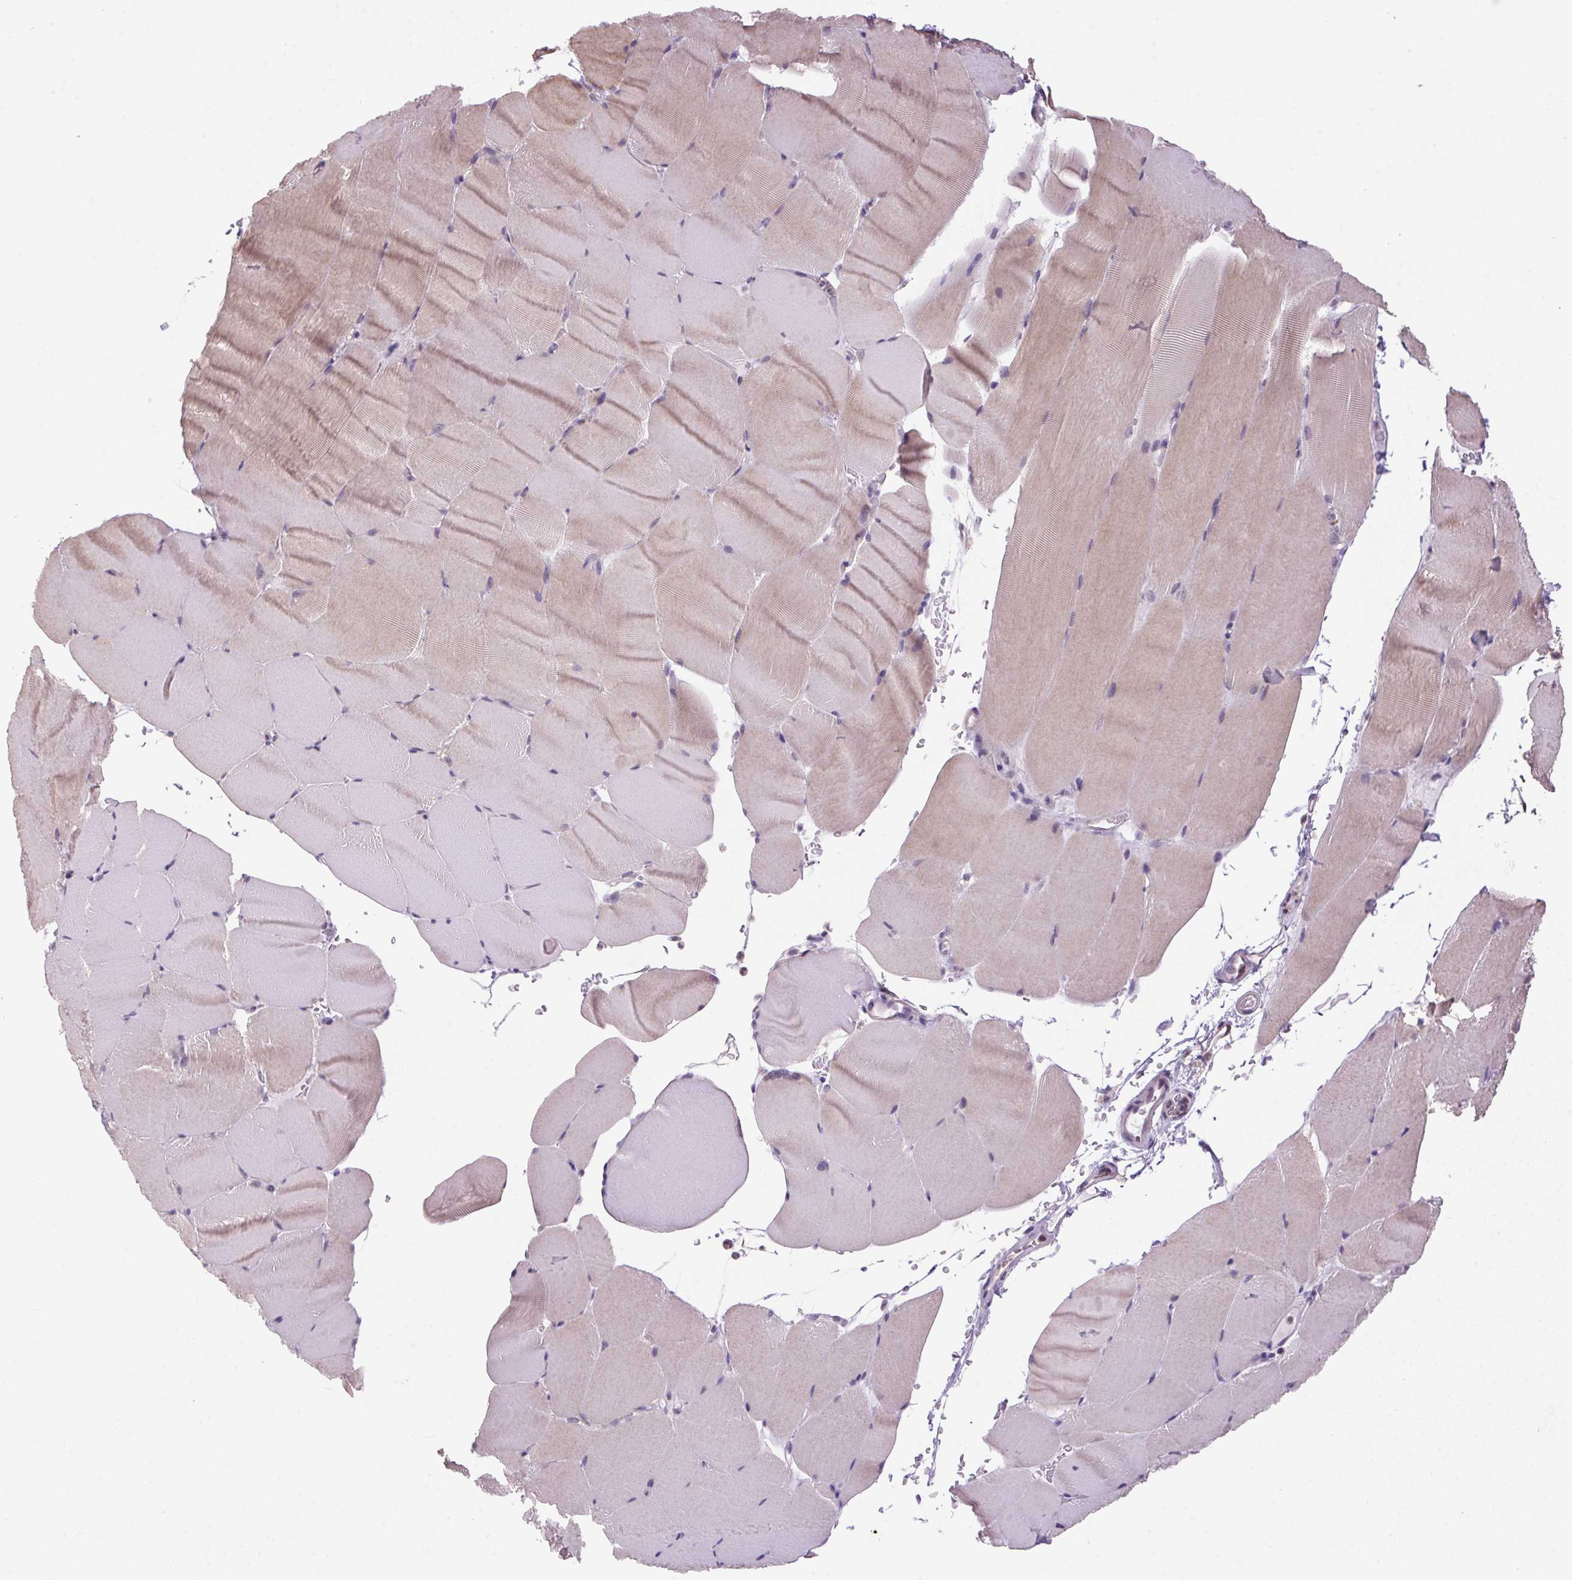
{"staining": {"intensity": "weak", "quantity": "<25%", "location": "cytoplasmic/membranous"}, "tissue": "skeletal muscle", "cell_type": "Myocytes", "image_type": "normal", "snomed": [{"axis": "morphology", "description": "Normal tissue, NOS"}, {"axis": "topography", "description": "Skeletal muscle"}], "caption": "A high-resolution photomicrograph shows immunohistochemistry staining of unremarkable skeletal muscle, which exhibits no significant staining in myocytes. (Stains: DAB immunohistochemistry with hematoxylin counter stain, Microscopy: brightfield microscopy at high magnification).", "gene": "VWA3B", "patient": {"sex": "female", "age": 37}}